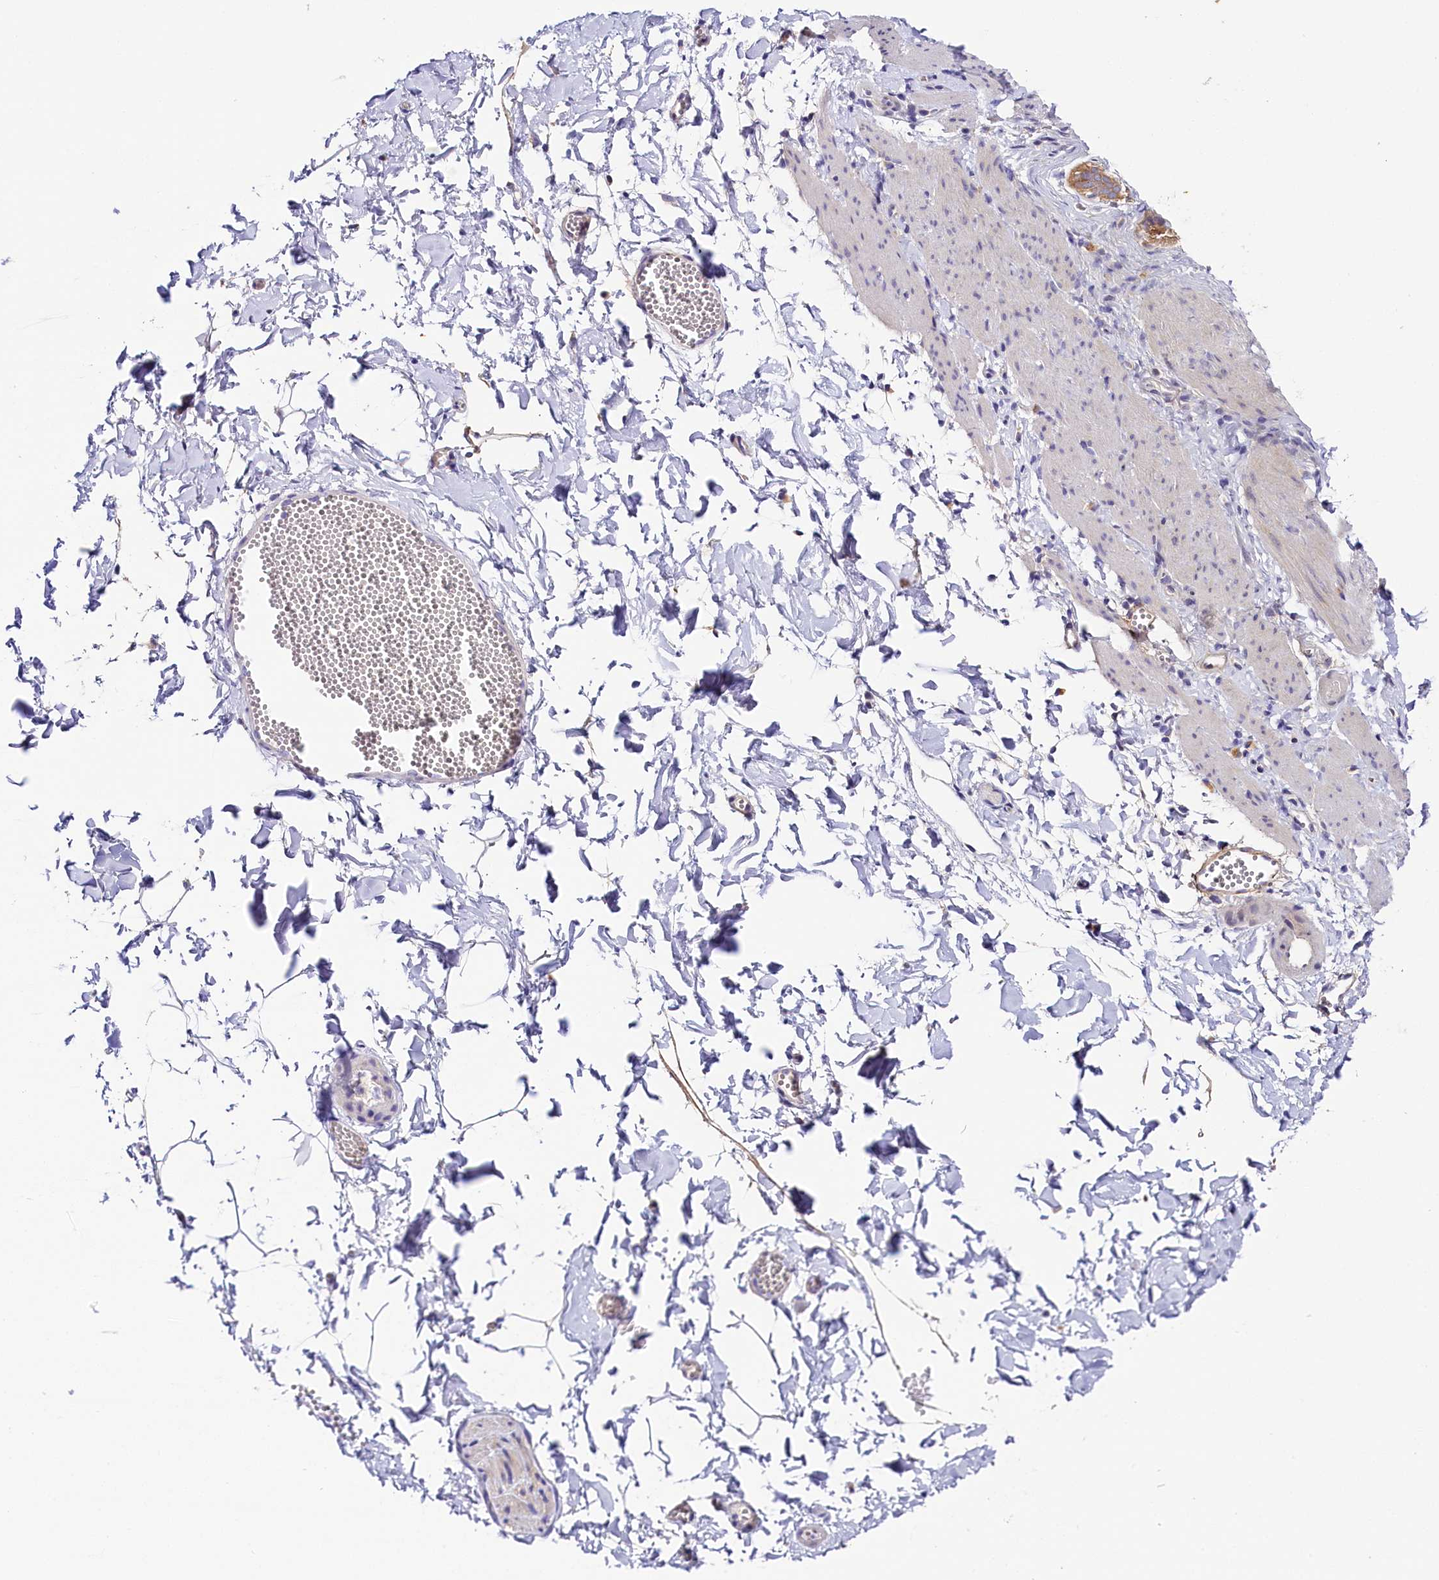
{"staining": {"intensity": "negative", "quantity": "none", "location": "none"}, "tissue": "adipose tissue", "cell_type": "Adipocytes", "image_type": "normal", "snomed": [{"axis": "morphology", "description": "Normal tissue, NOS"}, {"axis": "topography", "description": "Gallbladder"}, {"axis": "topography", "description": "Peripheral nerve tissue"}], "caption": "This is a histopathology image of IHC staining of benign adipose tissue, which shows no positivity in adipocytes.", "gene": "KATNB1", "patient": {"sex": "male", "age": 38}}